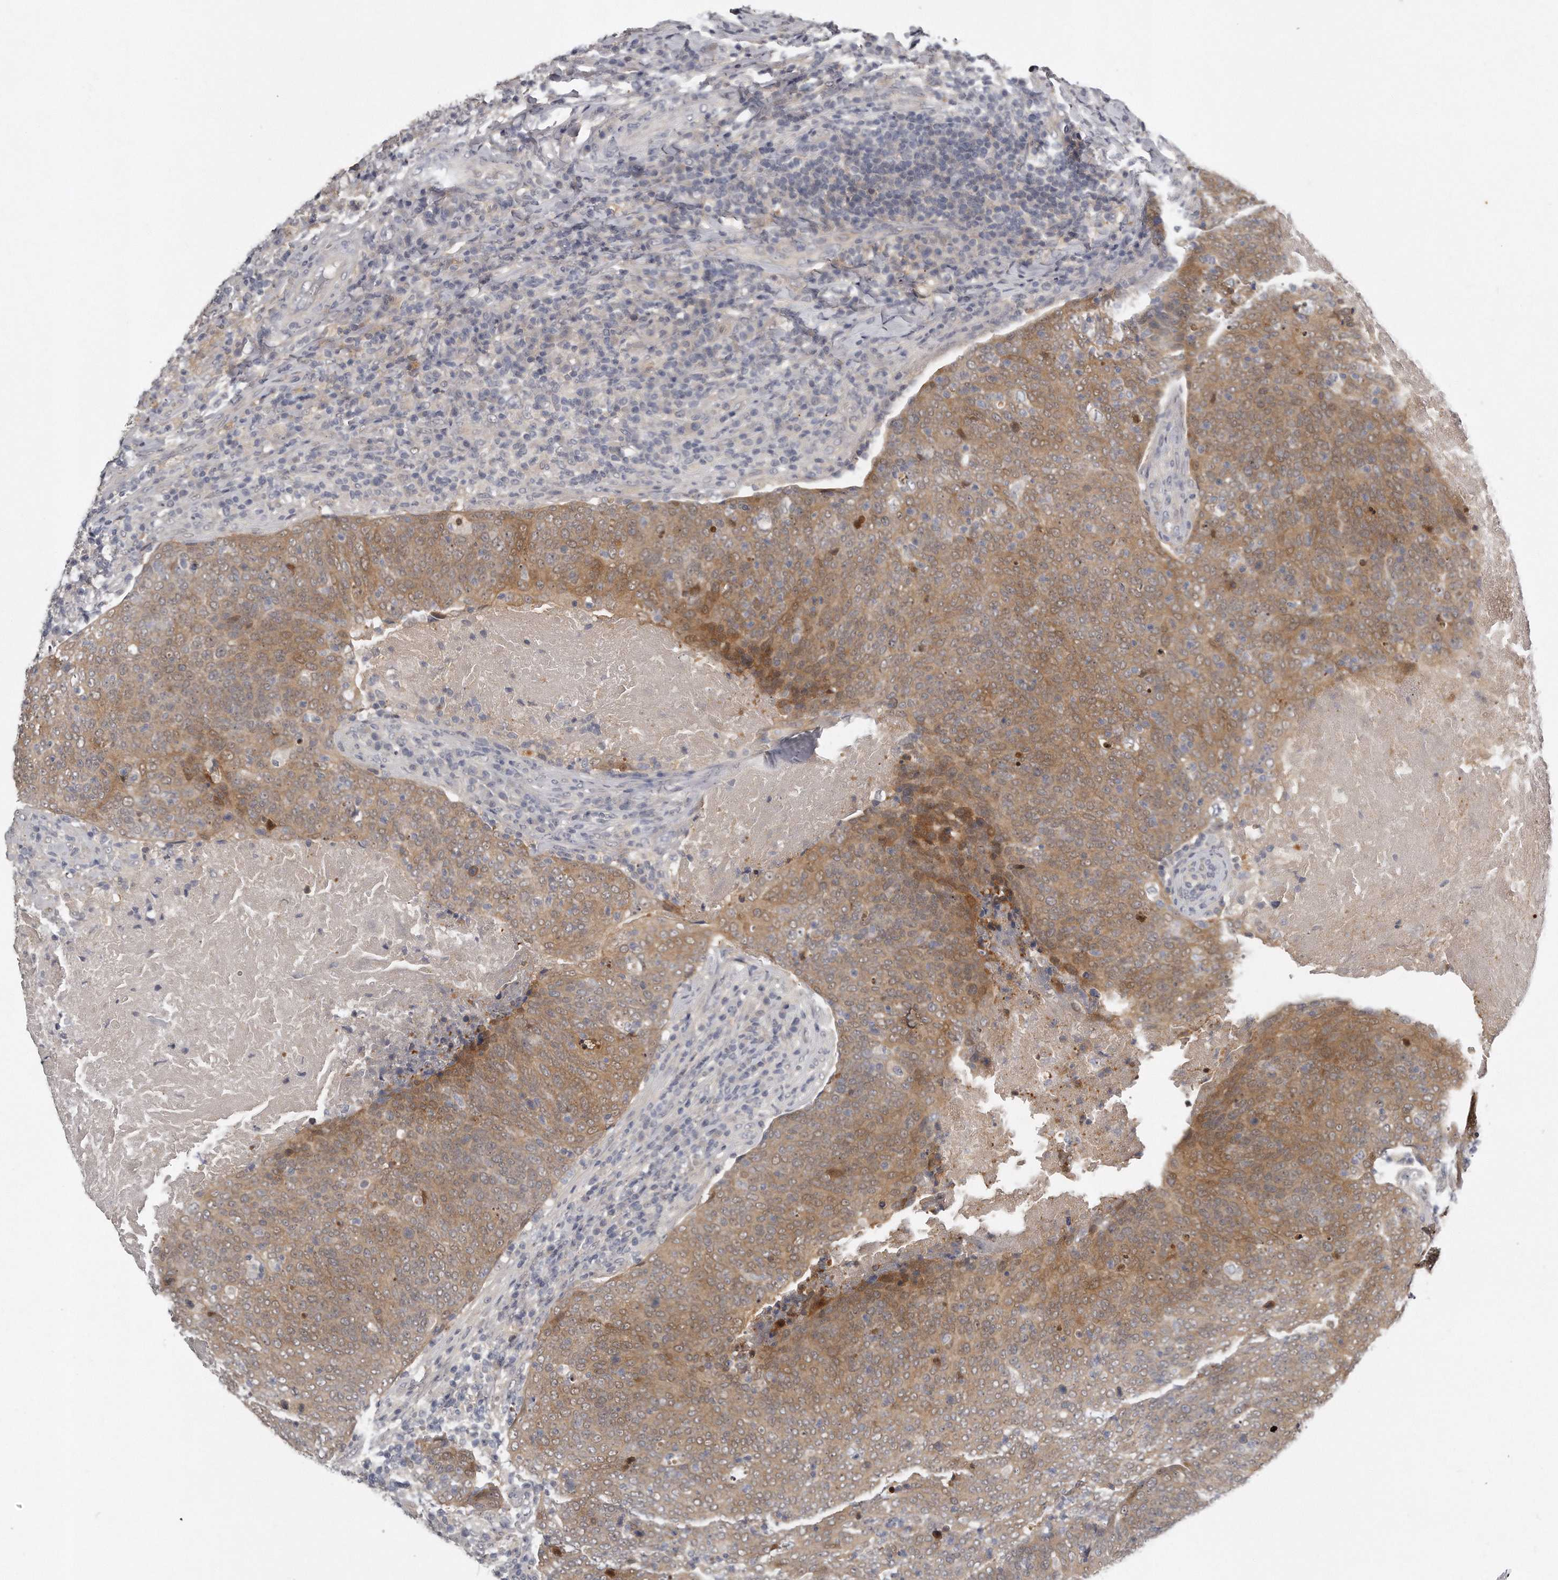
{"staining": {"intensity": "moderate", "quantity": ">75%", "location": "cytoplasmic/membranous"}, "tissue": "head and neck cancer", "cell_type": "Tumor cells", "image_type": "cancer", "snomed": [{"axis": "morphology", "description": "Squamous cell carcinoma, NOS"}, {"axis": "morphology", "description": "Squamous cell carcinoma, metastatic, NOS"}, {"axis": "topography", "description": "Lymph node"}, {"axis": "topography", "description": "Head-Neck"}], "caption": "Immunohistochemical staining of squamous cell carcinoma (head and neck) reveals medium levels of moderate cytoplasmic/membranous positivity in approximately >75% of tumor cells. The staining was performed using DAB to visualize the protein expression in brown, while the nuclei were stained in blue with hematoxylin (Magnification: 20x).", "gene": "GGCT", "patient": {"sex": "male", "age": 62}}